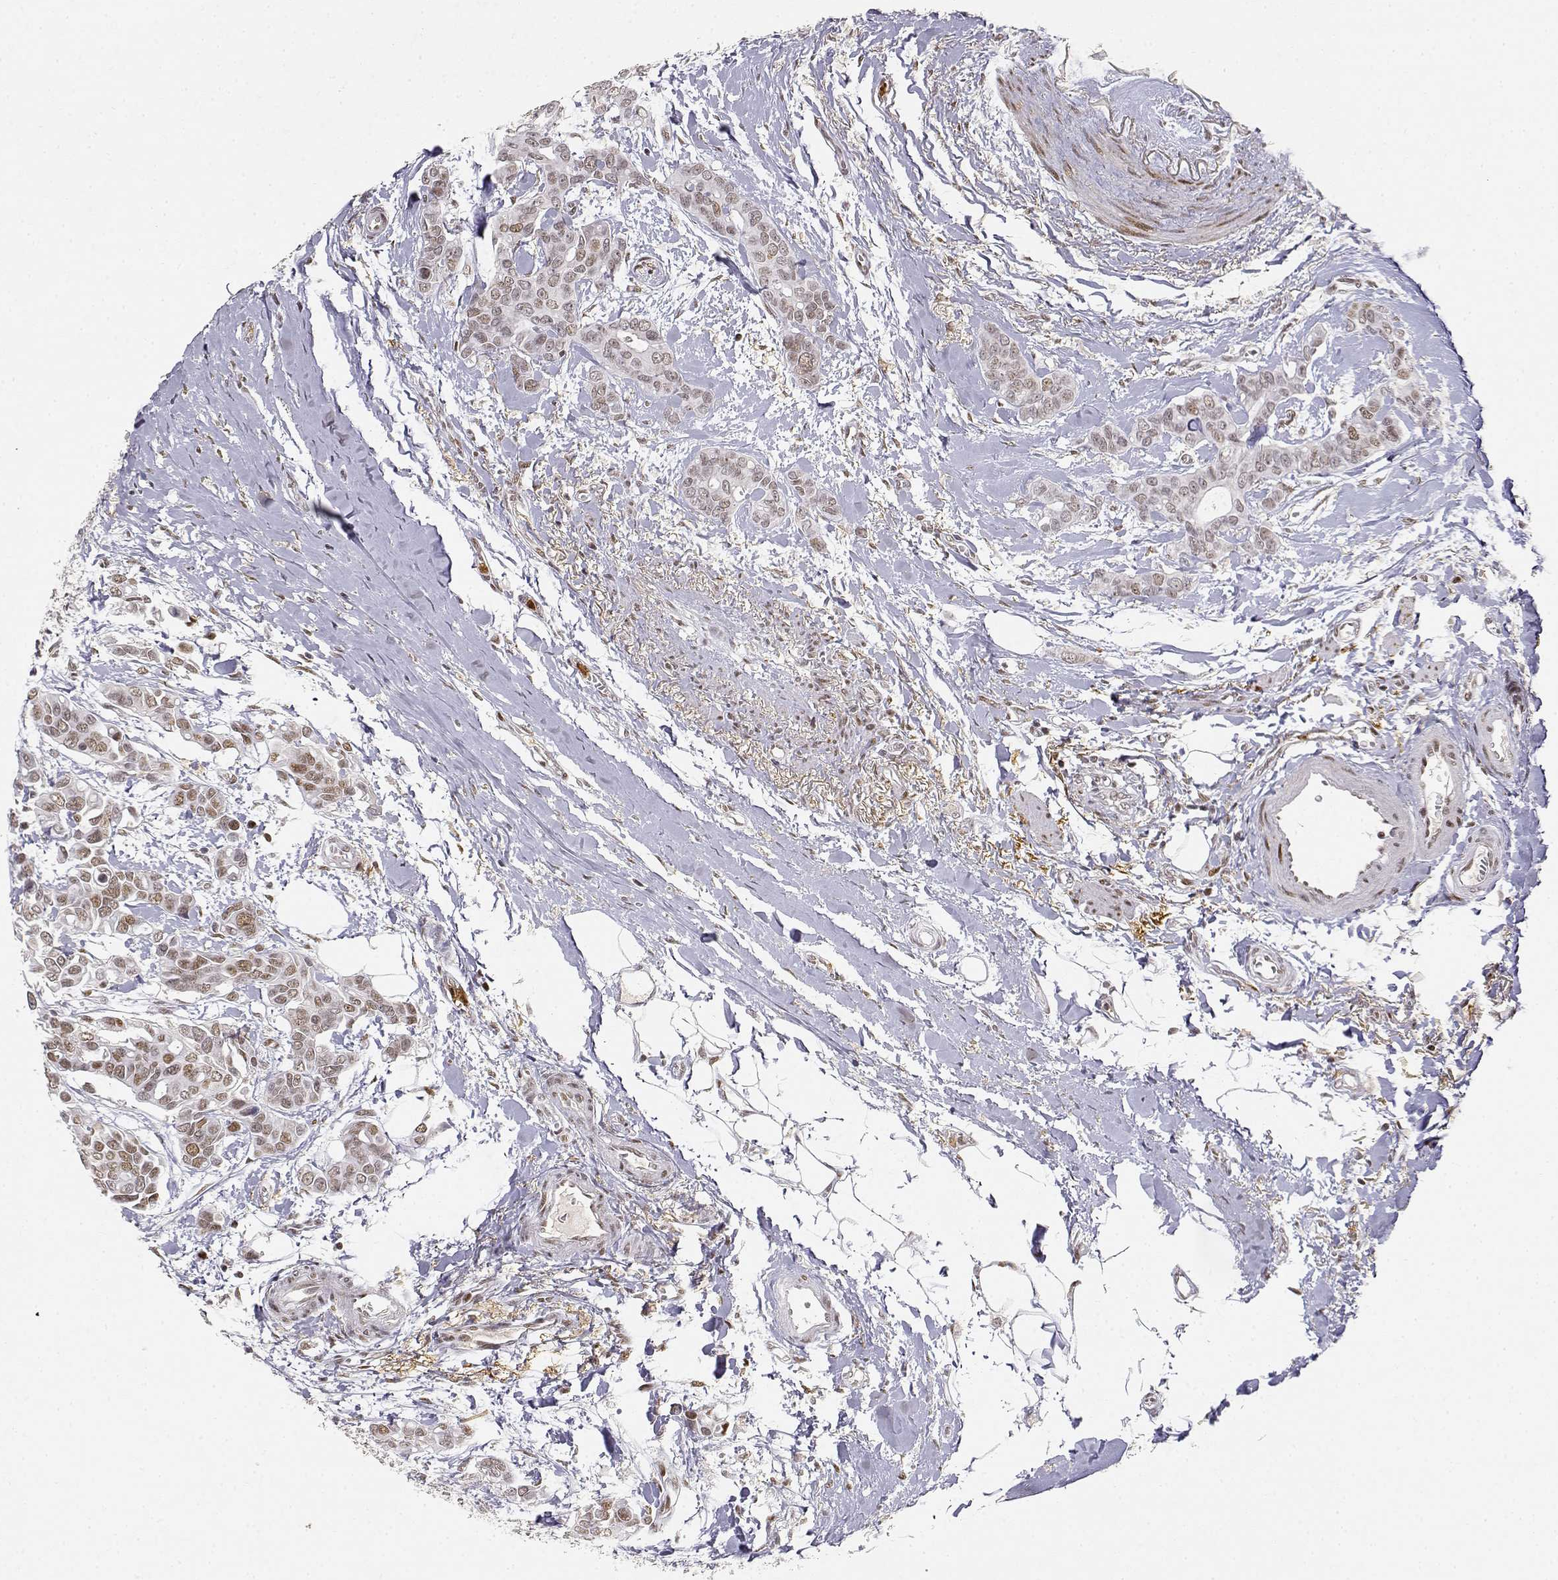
{"staining": {"intensity": "weak", "quantity": ">75%", "location": "nuclear"}, "tissue": "breast cancer", "cell_type": "Tumor cells", "image_type": "cancer", "snomed": [{"axis": "morphology", "description": "Duct carcinoma"}, {"axis": "topography", "description": "Breast"}], "caption": "Immunohistochemical staining of human breast cancer shows weak nuclear protein expression in approximately >75% of tumor cells.", "gene": "RSF1", "patient": {"sex": "female", "age": 54}}